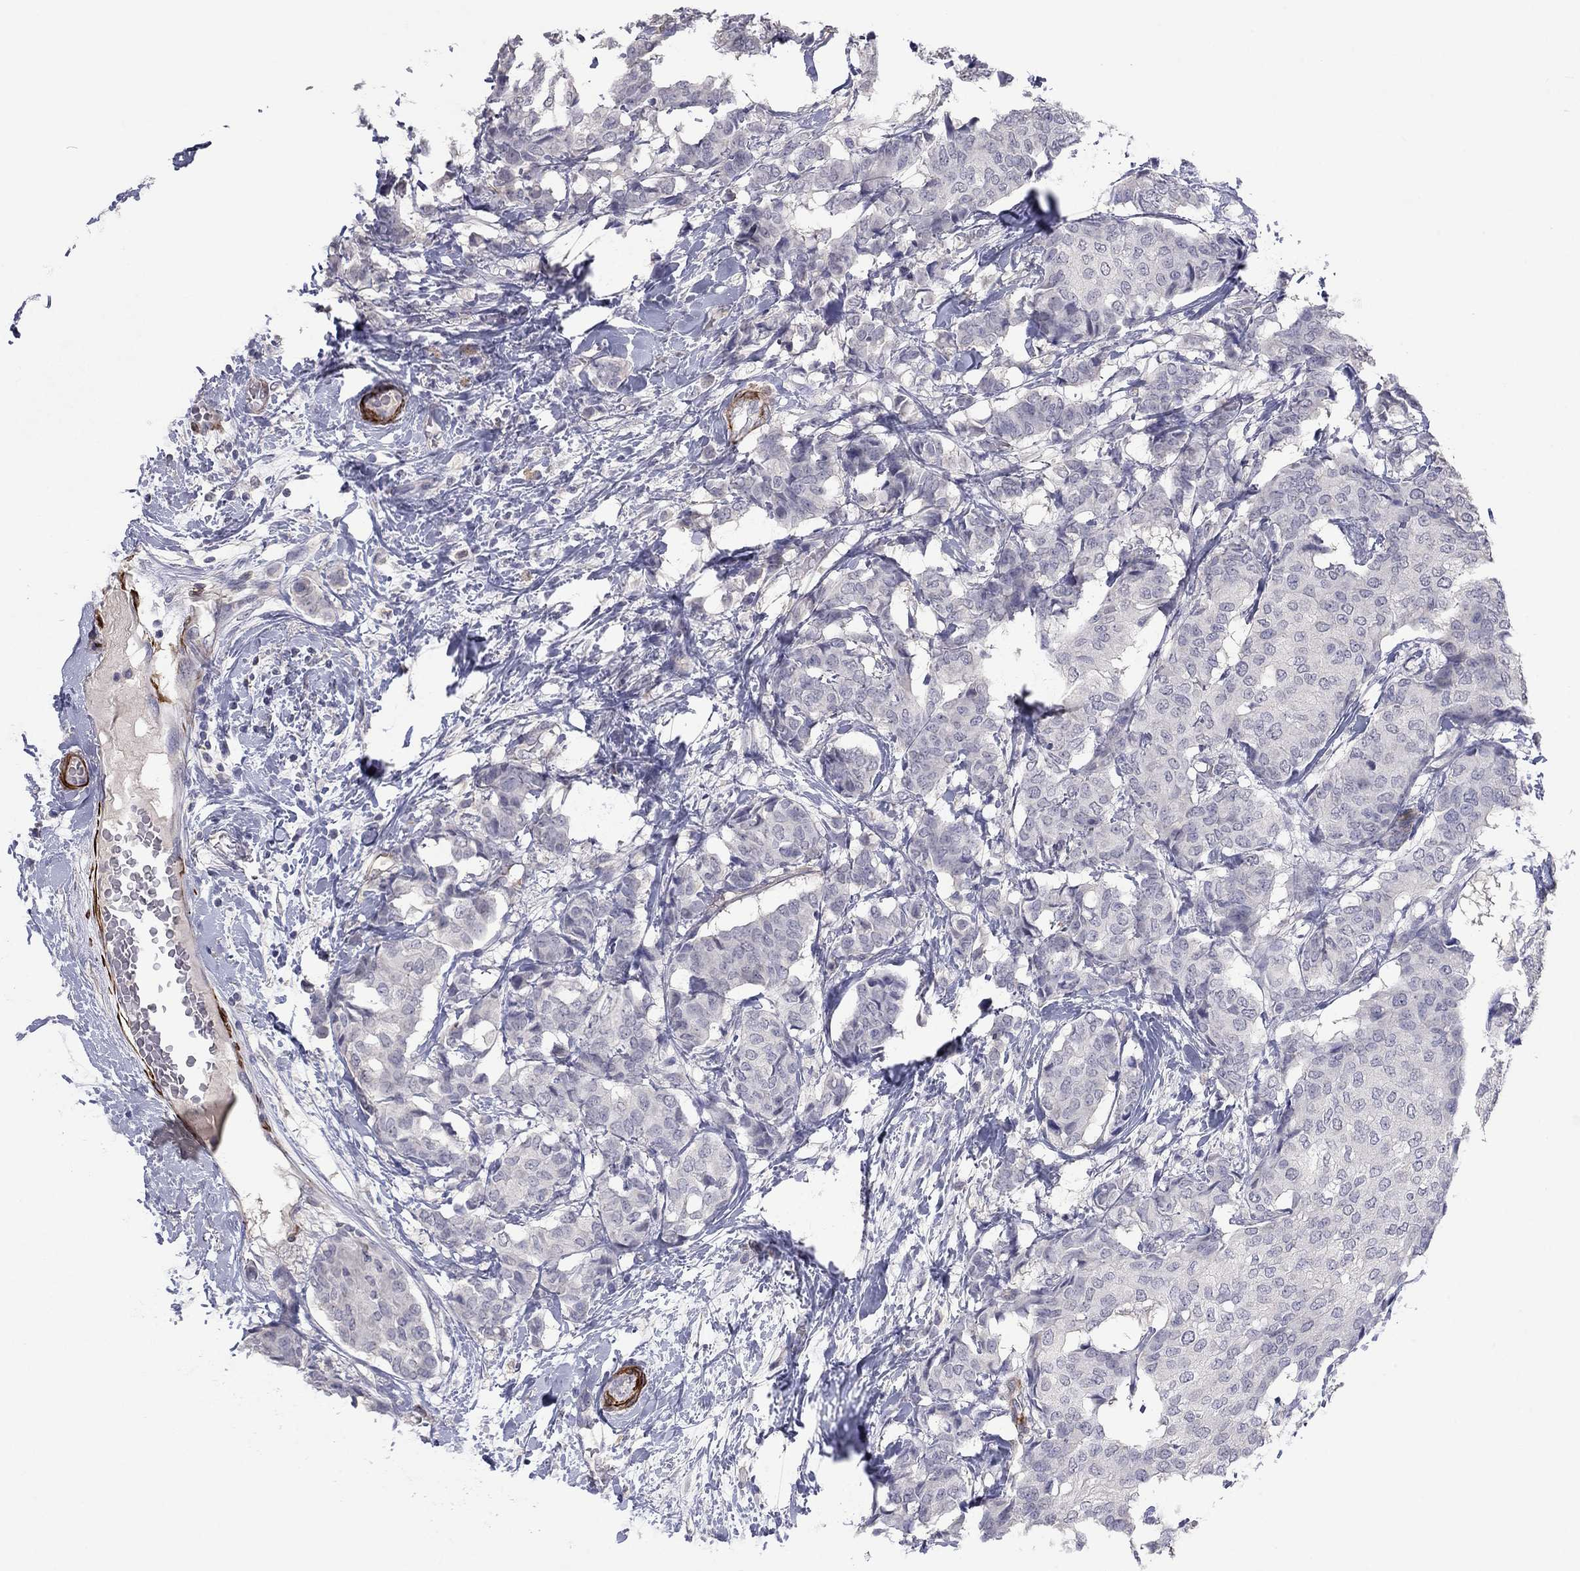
{"staining": {"intensity": "negative", "quantity": "none", "location": "none"}, "tissue": "breast cancer", "cell_type": "Tumor cells", "image_type": "cancer", "snomed": [{"axis": "morphology", "description": "Duct carcinoma"}, {"axis": "topography", "description": "Breast"}], "caption": "Histopathology image shows no significant protein staining in tumor cells of breast cancer.", "gene": "IP6K3", "patient": {"sex": "female", "age": 75}}